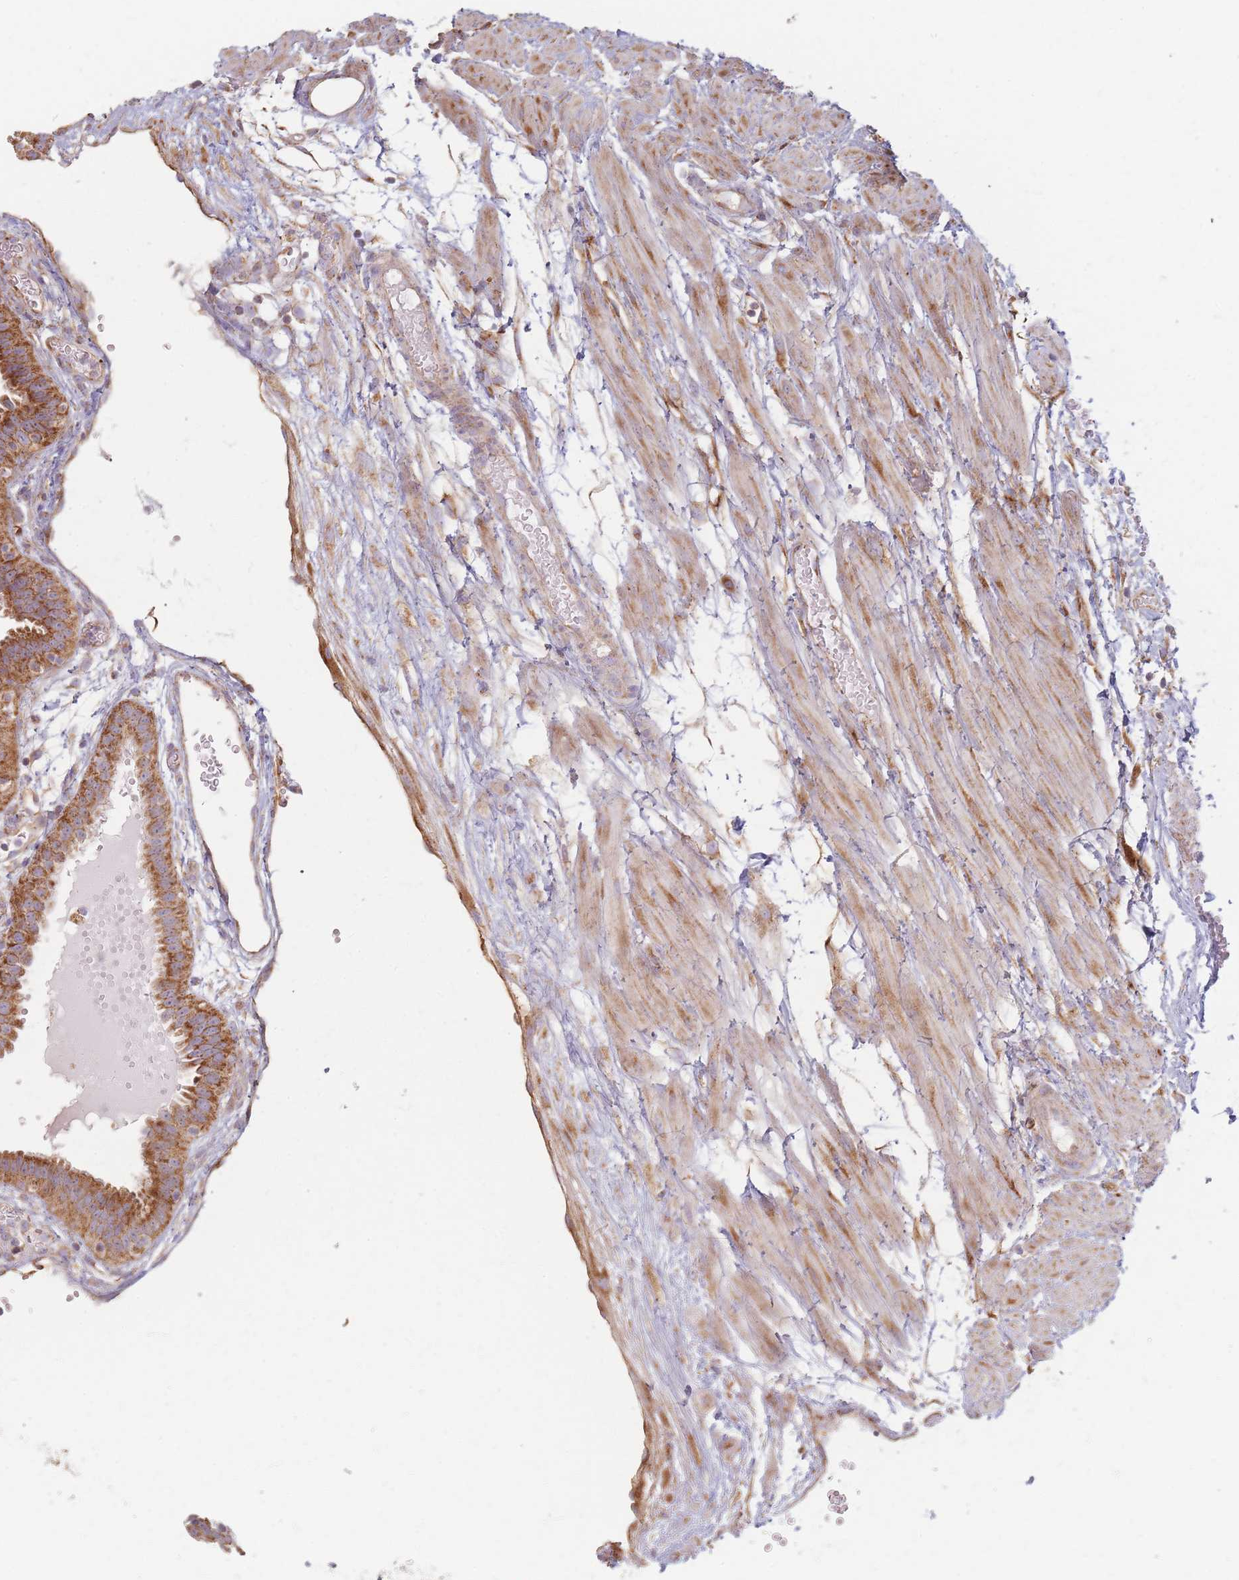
{"staining": {"intensity": "strong", "quantity": ">75%", "location": "cytoplasmic/membranous"}, "tissue": "fallopian tube", "cell_type": "Glandular cells", "image_type": "normal", "snomed": [{"axis": "morphology", "description": "Normal tissue, NOS"}, {"axis": "topography", "description": "Fallopian tube"}], "caption": "The histopathology image shows immunohistochemical staining of normal fallopian tube. There is strong cytoplasmic/membranous expression is present in approximately >75% of glandular cells. (DAB (3,3'-diaminobenzidine) IHC with brightfield microscopy, high magnification).", "gene": "ESRP2", "patient": {"sex": "female", "age": 37}}